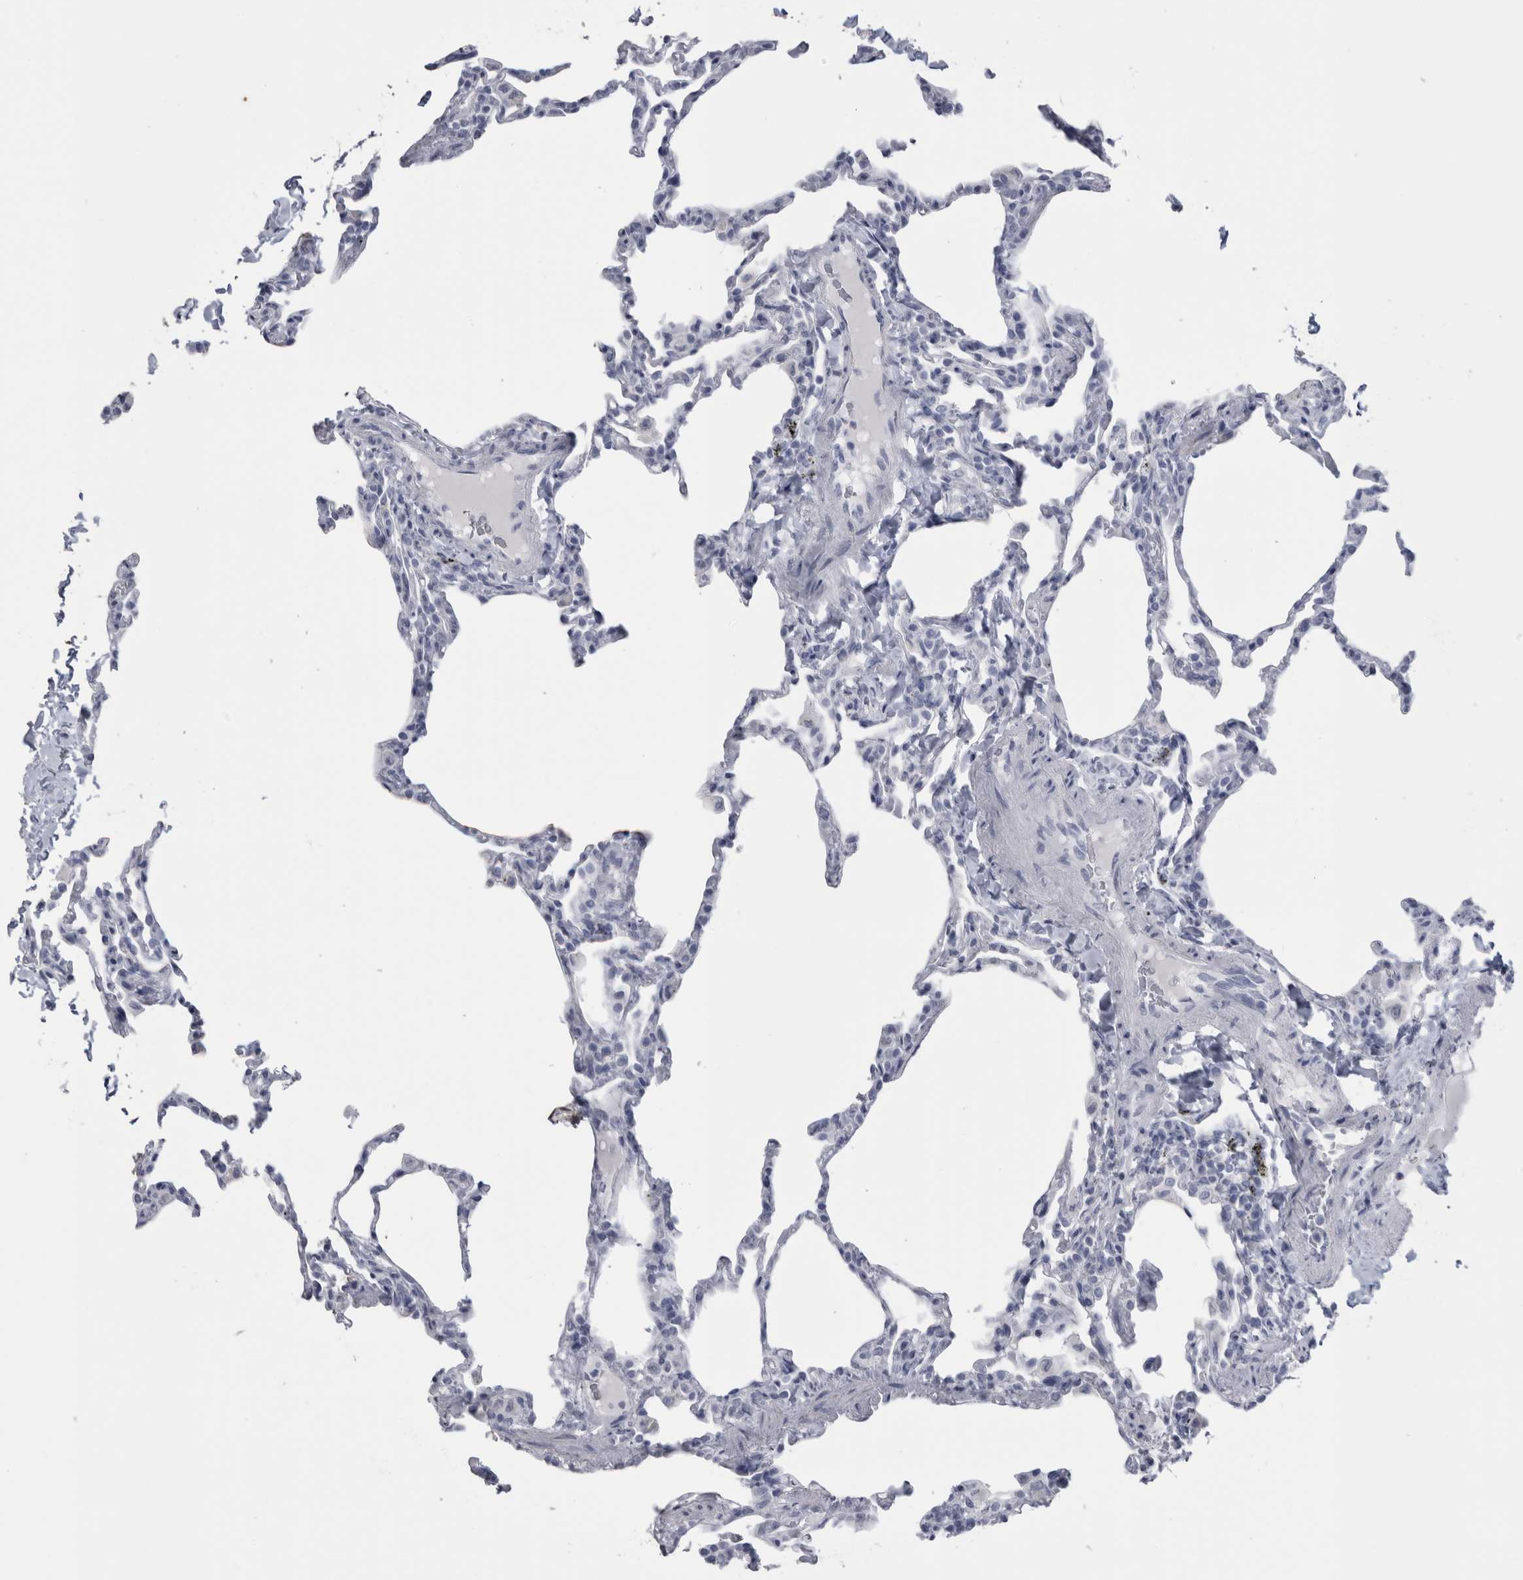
{"staining": {"intensity": "negative", "quantity": "none", "location": "none"}, "tissue": "lung", "cell_type": "Alveolar cells", "image_type": "normal", "snomed": [{"axis": "morphology", "description": "Normal tissue, NOS"}, {"axis": "topography", "description": "Lung"}], "caption": "This is an immunohistochemistry image of normal human lung. There is no expression in alveolar cells.", "gene": "MSMB", "patient": {"sex": "male", "age": 20}}